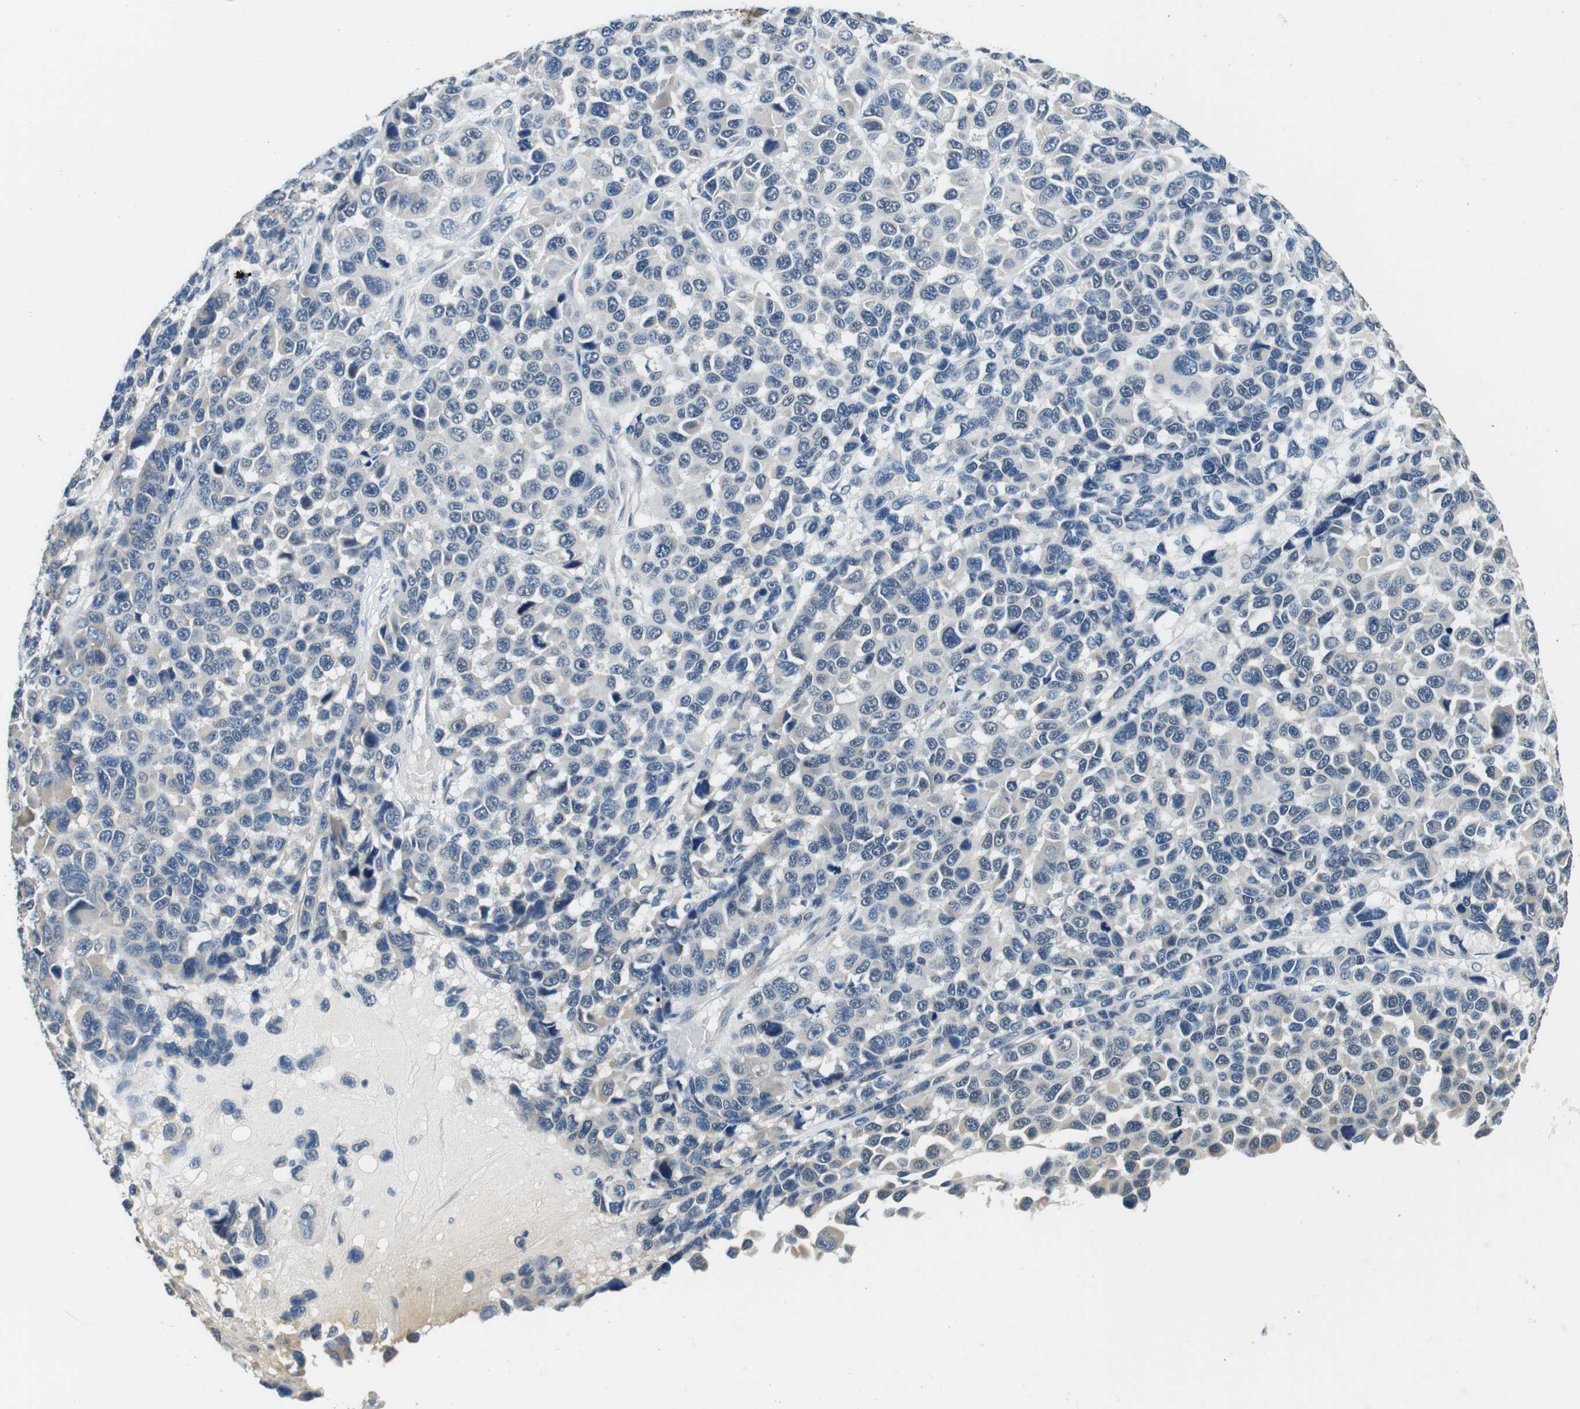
{"staining": {"intensity": "negative", "quantity": "none", "location": "none"}, "tissue": "melanoma", "cell_type": "Tumor cells", "image_type": "cancer", "snomed": [{"axis": "morphology", "description": "Malignant melanoma, NOS"}, {"axis": "topography", "description": "Skin"}], "caption": "Malignant melanoma stained for a protein using IHC demonstrates no positivity tumor cells.", "gene": "DTNA", "patient": {"sex": "male", "age": 53}}